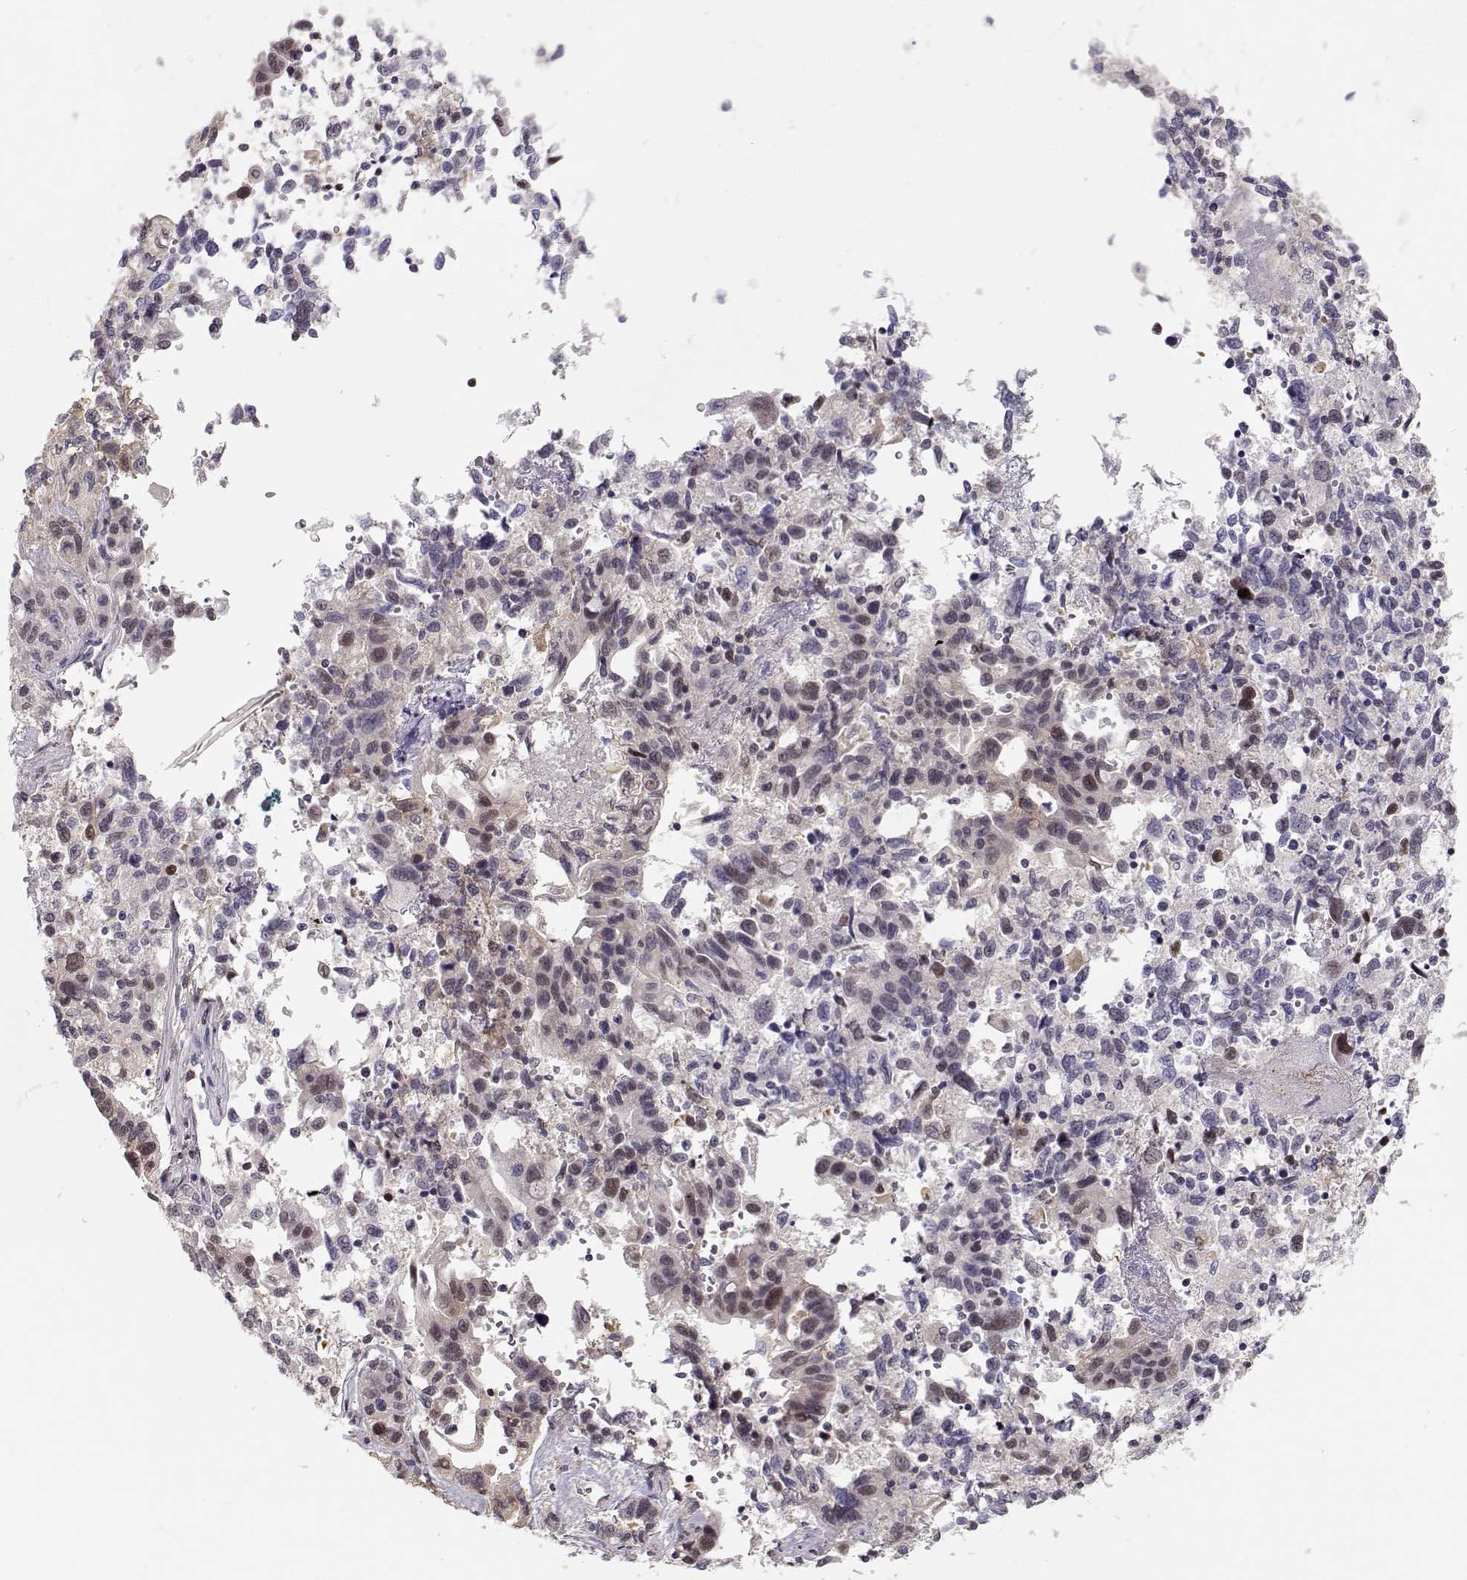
{"staining": {"intensity": "negative", "quantity": "none", "location": "none"}, "tissue": "liver cancer", "cell_type": "Tumor cells", "image_type": "cancer", "snomed": [{"axis": "morphology", "description": "Adenocarcinoma, NOS"}, {"axis": "morphology", "description": "Cholangiocarcinoma"}, {"axis": "topography", "description": "Liver"}], "caption": "This photomicrograph is of cholangiocarcinoma (liver) stained with immunohistochemistry to label a protein in brown with the nuclei are counter-stained blue. There is no expression in tumor cells.", "gene": "TEPP", "patient": {"sex": "male", "age": 64}}